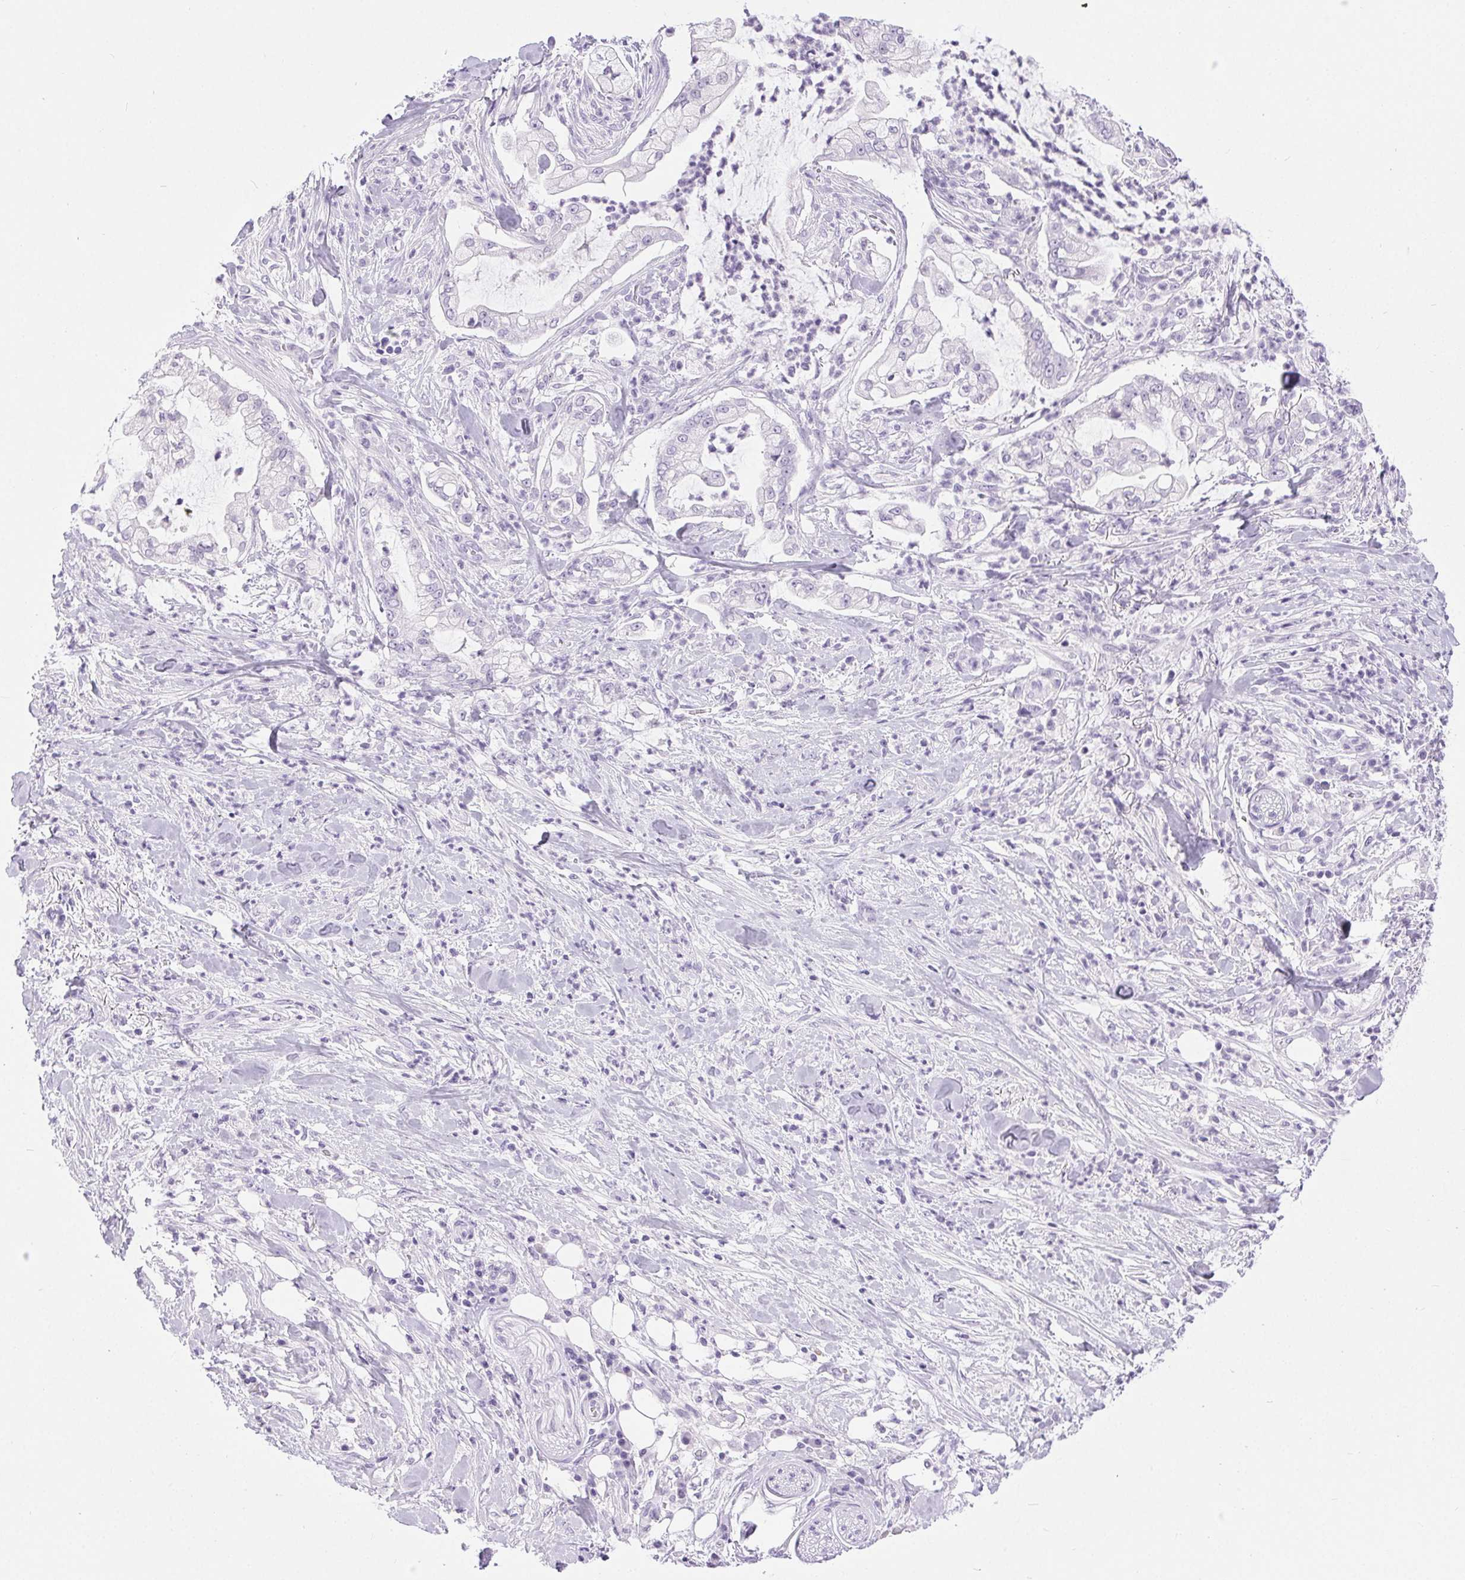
{"staining": {"intensity": "negative", "quantity": "none", "location": "none"}, "tissue": "pancreatic cancer", "cell_type": "Tumor cells", "image_type": "cancer", "snomed": [{"axis": "morphology", "description": "Adenocarcinoma, NOS"}, {"axis": "topography", "description": "Pancreas"}], "caption": "Tumor cells show no significant protein positivity in pancreatic cancer. (Immunohistochemistry, brightfield microscopy, high magnification).", "gene": "XDH", "patient": {"sex": "female", "age": 69}}